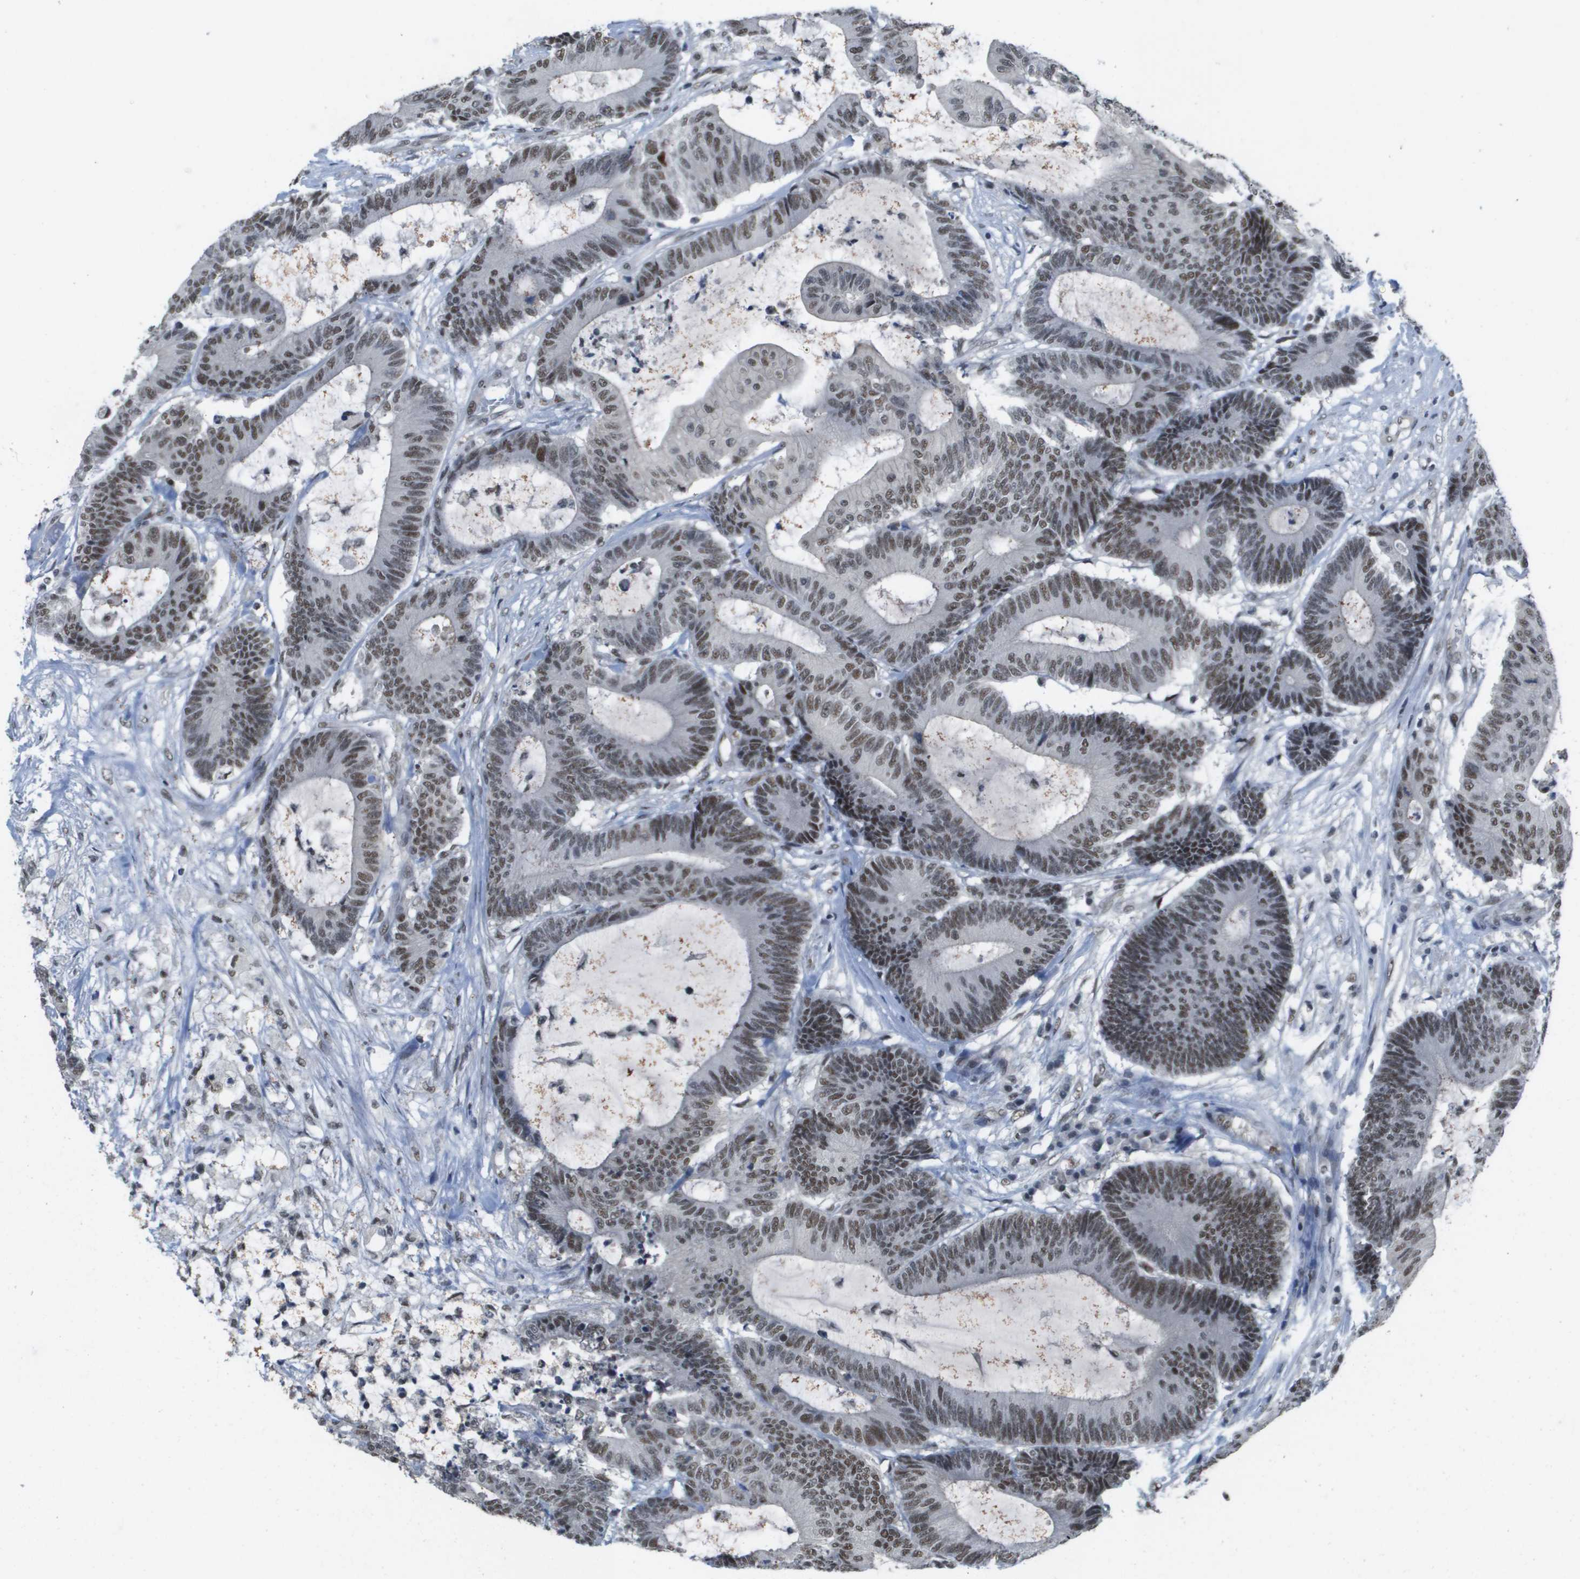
{"staining": {"intensity": "moderate", "quantity": "25%-75%", "location": "nuclear"}, "tissue": "colorectal cancer", "cell_type": "Tumor cells", "image_type": "cancer", "snomed": [{"axis": "morphology", "description": "Adenocarcinoma, NOS"}, {"axis": "topography", "description": "Colon"}], "caption": "Human colorectal adenocarcinoma stained with a protein marker demonstrates moderate staining in tumor cells.", "gene": "ISY1", "patient": {"sex": "female", "age": 84}}